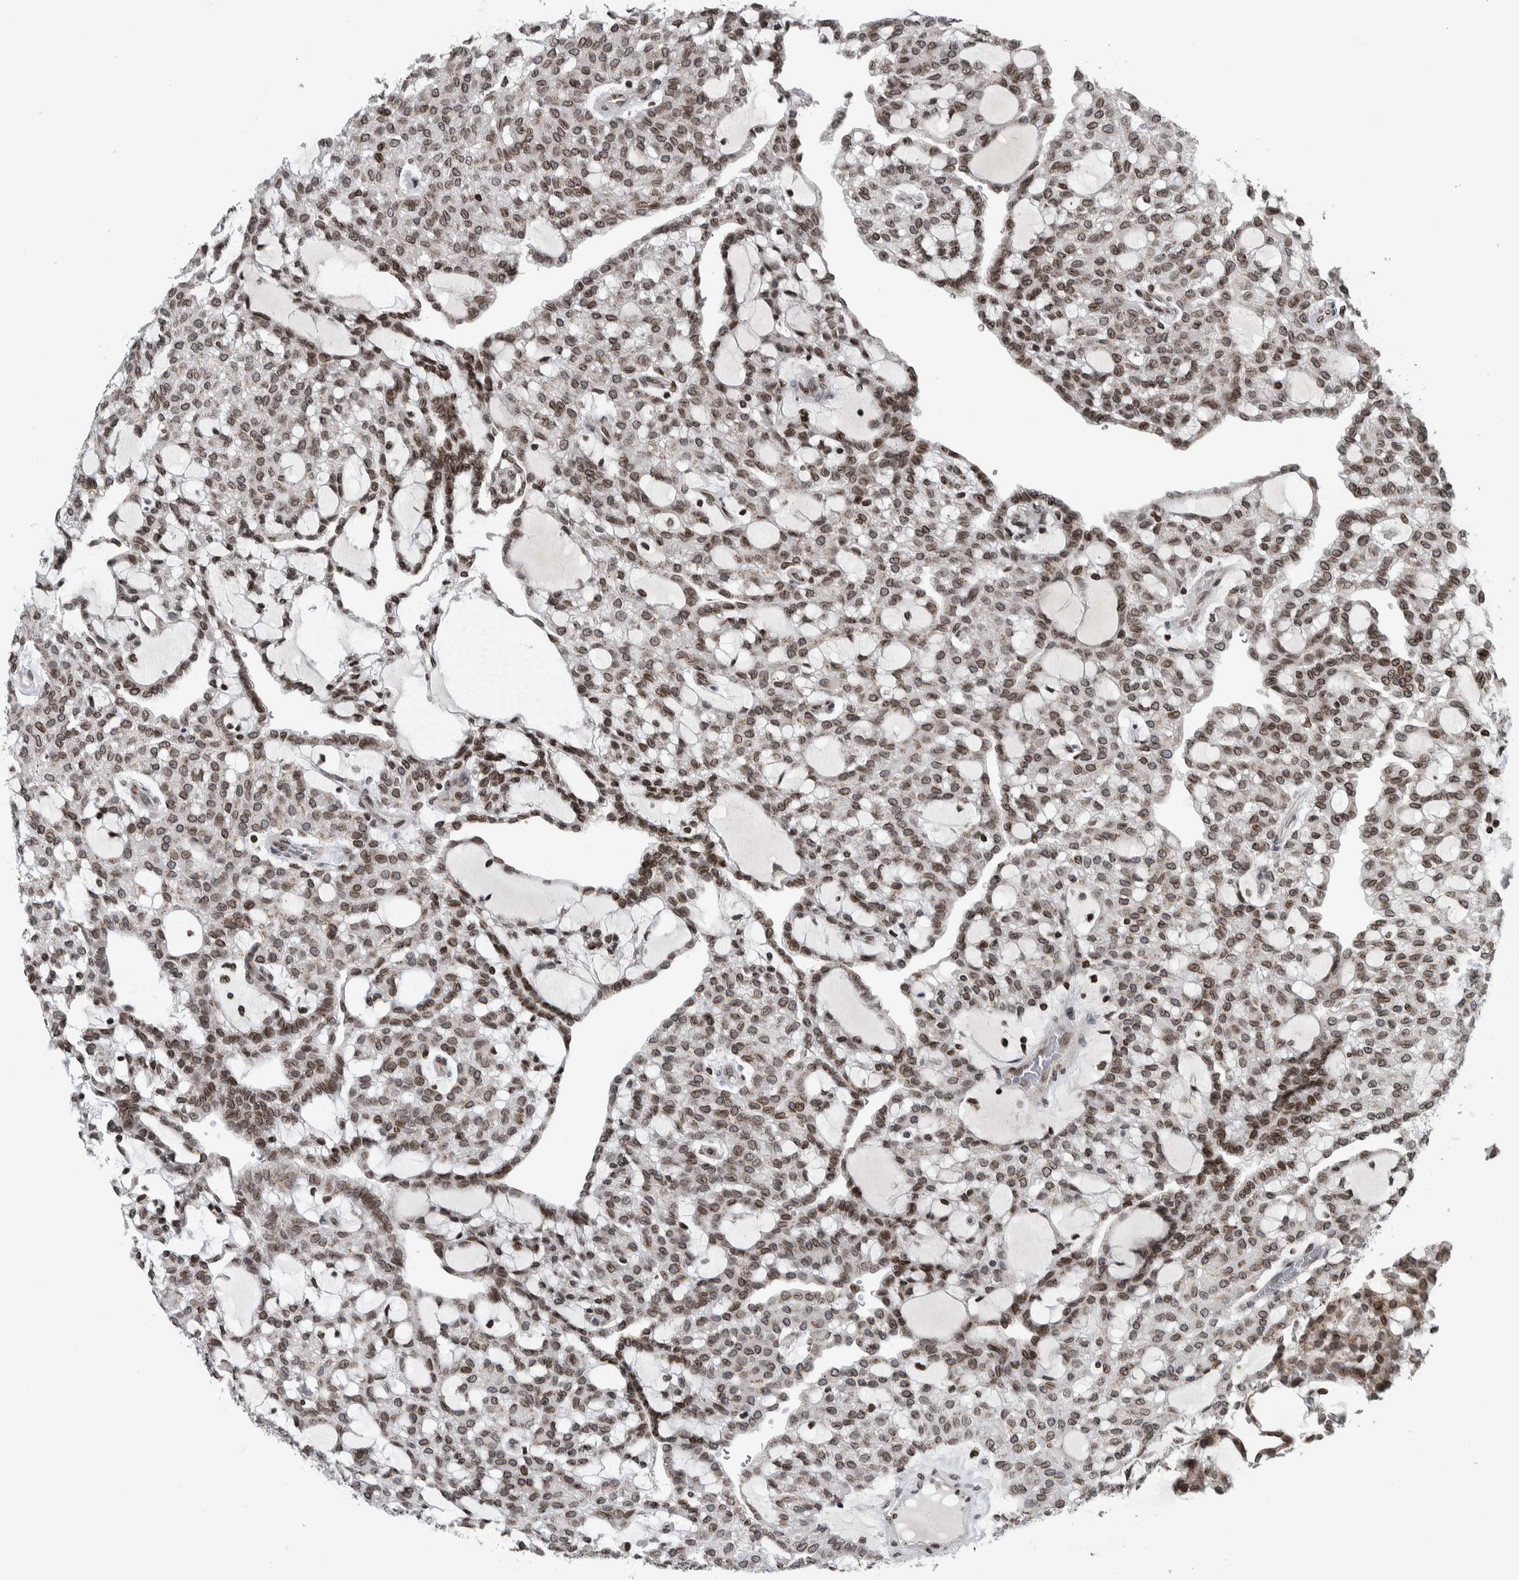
{"staining": {"intensity": "weak", "quantity": ">75%", "location": "cytoplasmic/membranous,nuclear"}, "tissue": "renal cancer", "cell_type": "Tumor cells", "image_type": "cancer", "snomed": [{"axis": "morphology", "description": "Adenocarcinoma, NOS"}, {"axis": "topography", "description": "Kidney"}], "caption": "Adenocarcinoma (renal) stained for a protein displays weak cytoplasmic/membranous and nuclear positivity in tumor cells. Immunohistochemistry stains the protein in brown and the nuclei are stained blue.", "gene": "FAM135B", "patient": {"sex": "male", "age": 63}}